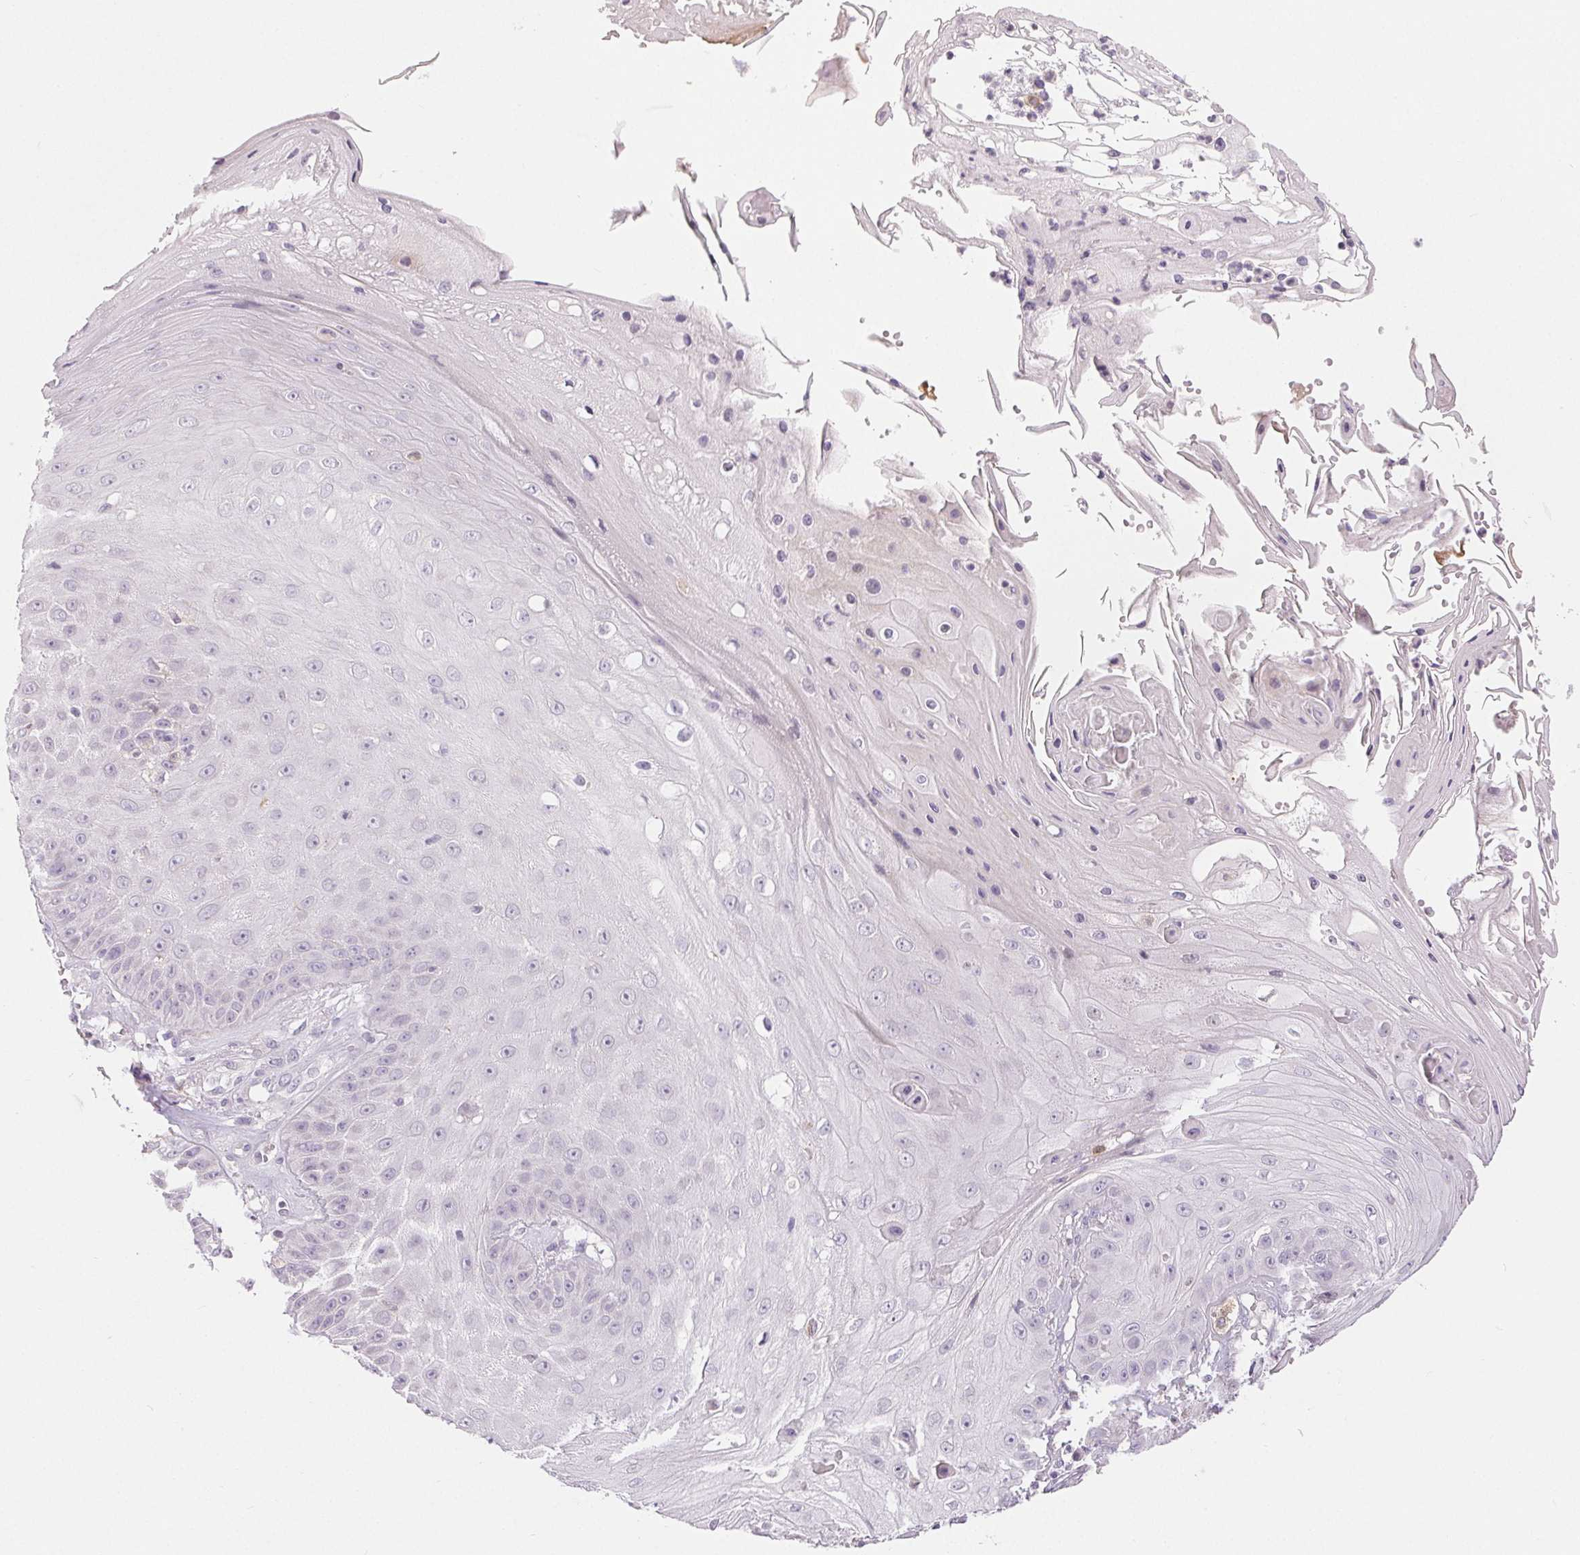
{"staining": {"intensity": "negative", "quantity": "none", "location": "none"}, "tissue": "skin cancer", "cell_type": "Tumor cells", "image_type": "cancer", "snomed": [{"axis": "morphology", "description": "Squamous cell carcinoma, NOS"}, {"axis": "topography", "description": "Skin"}], "caption": "Skin cancer (squamous cell carcinoma) was stained to show a protein in brown. There is no significant positivity in tumor cells.", "gene": "RPGRIP1", "patient": {"sex": "male", "age": 70}}